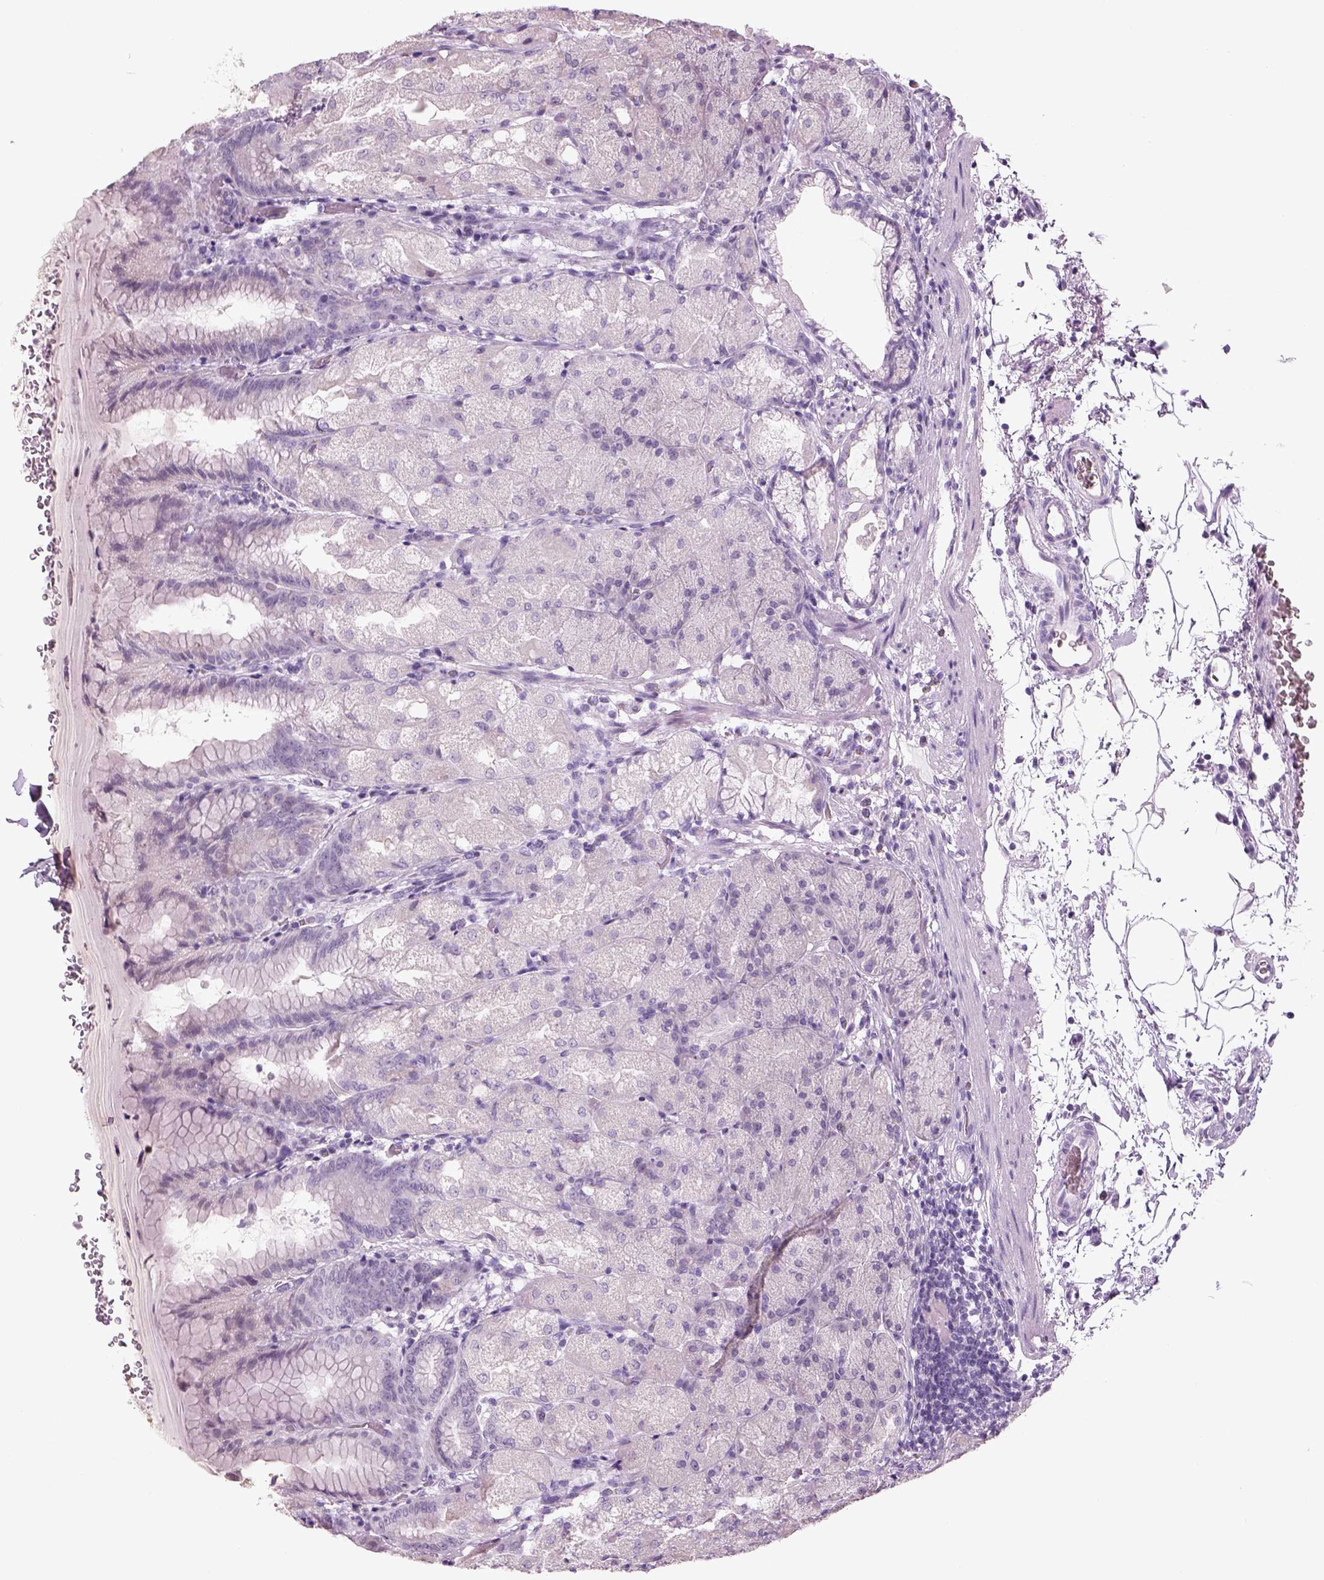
{"staining": {"intensity": "negative", "quantity": "none", "location": "none"}, "tissue": "stomach", "cell_type": "Glandular cells", "image_type": "normal", "snomed": [{"axis": "morphology", "description": "Normal tissue, NOS"}, {"axis": "topography", "description": "Stomach, upper"}, {"axis": "topography", "description": "Stomach"}, {"axis": "topography", "description": "Stomach, lower"}], "caption": "This is an IHC image of normal human stomach. There is no staining in glandular cells.", "gene": "PENK", "patient": {"sex": "male", "age": 62}}